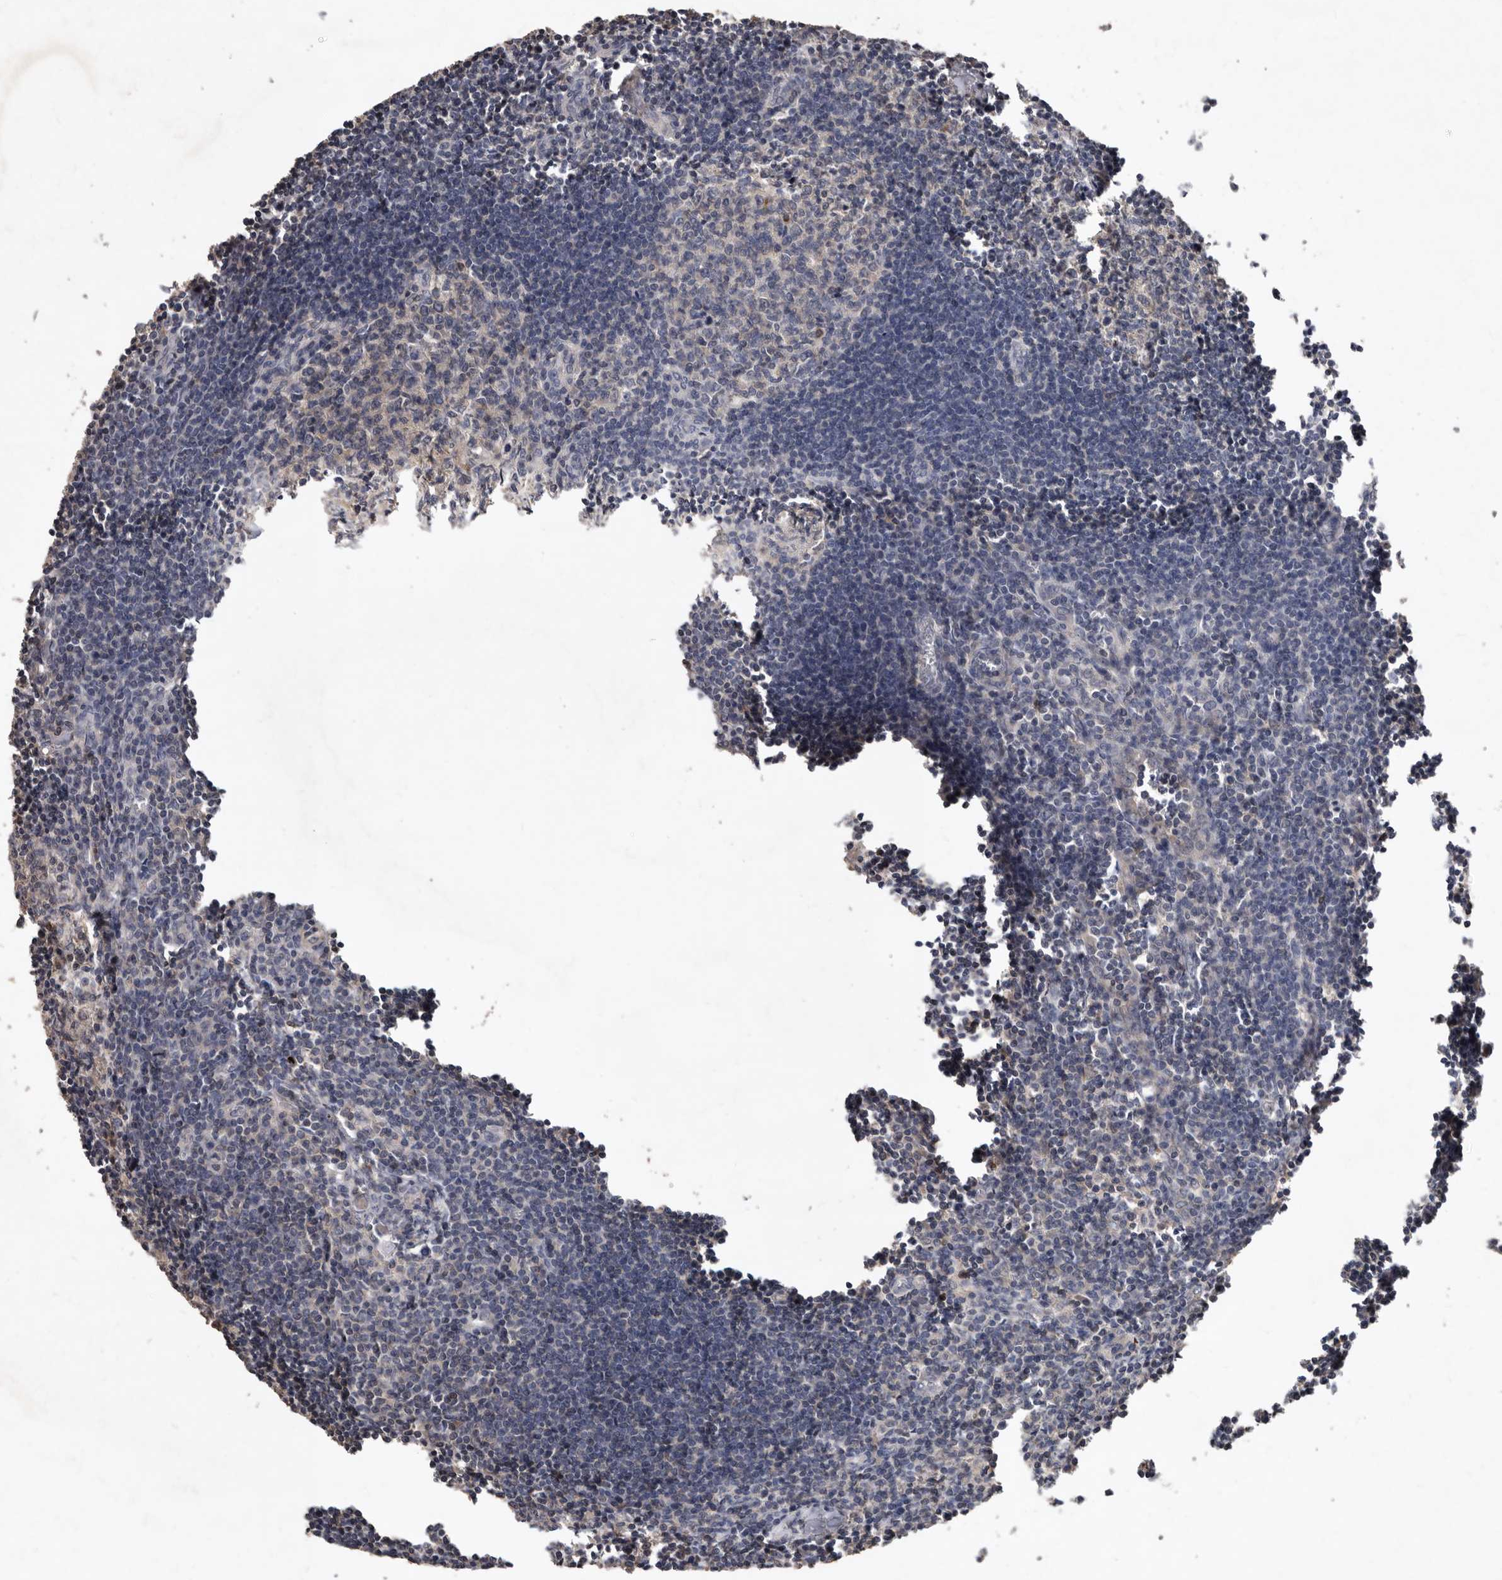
{"staining": {"intensity": "weak", "quantity": "25%-75%", "location": "cytoplasmic/membranous"}, "tissue": "lymph node", "cell_type": "Germinal center cells", "image_type": "normal", "snomed": [{"axis": "morphology", "description": "Normal tissue, NOS"}, {"axis": "morphology", "description": "Malignant melanoma, Metastatic site"}, {"axis": "topography", "description": "Lymph node"}], "caption": "Protein expression analysis of normal human lymph node reveals weak cytoplasmic/membranous expression in approximately 25%-75% of germinal center cells.", "gene": "EDEM1", "patient": {"sex": "male", "age": 41}}